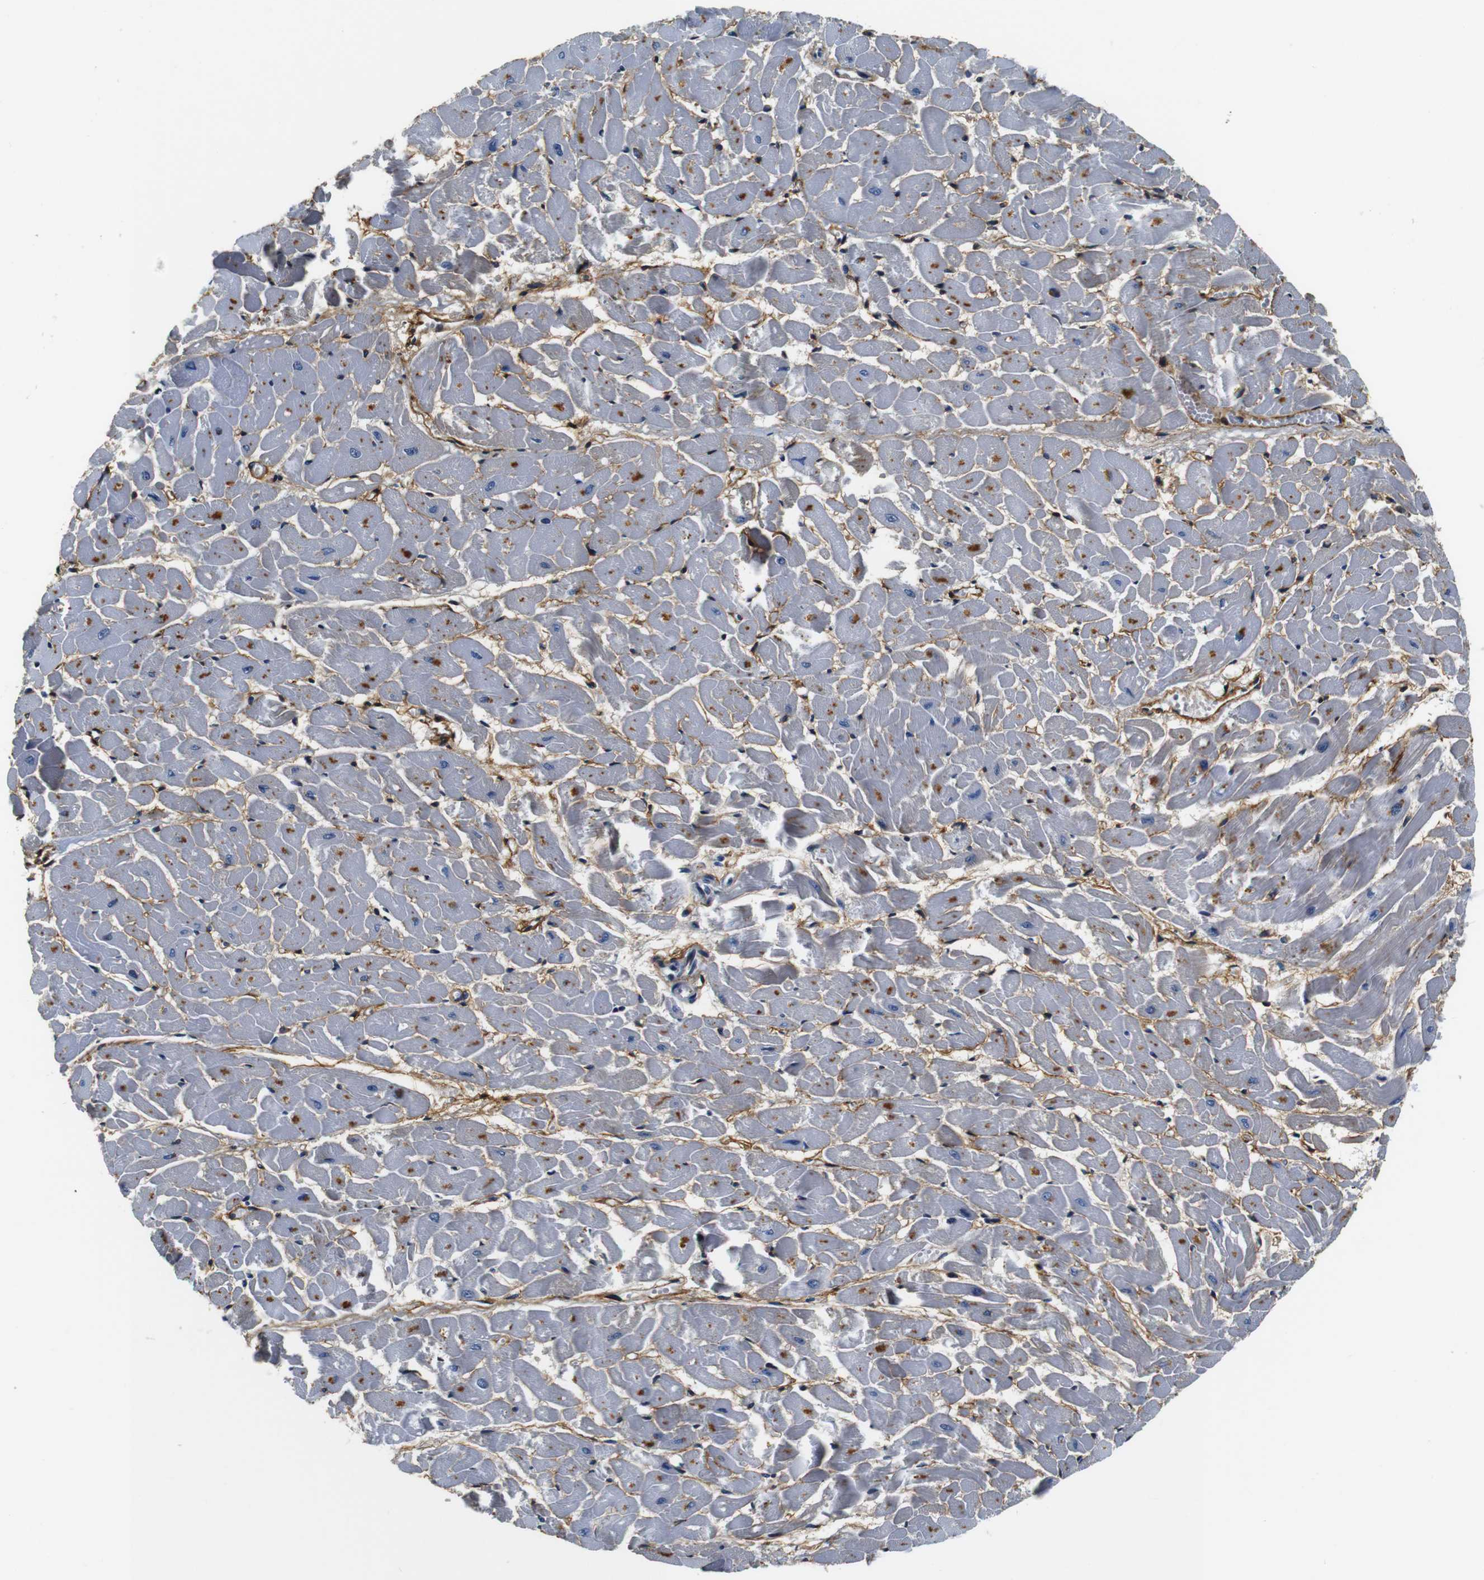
{"staining": {"intensity": "moderate", "quantity": "<25%", "location": "cytoplasmic/membranous"}, "tissue": "heart muscle", "cell_type": "Cardiomyocytes", "image_type": "normal", "snomed": [{"axis": "morphology", "description": "Normal tissue, NOS"}, {"axis": "topography", "description": "Heart"}], "caption": "A high-resolution image shows immunohistochemistry staining of benign heart muscle, which exhibits moderate cytoplasmic/membranous positivity in approximately <25% of cardiomyocytes.", "gene": "COL1A1", "patient": {"sex": "female", "age": 19}}